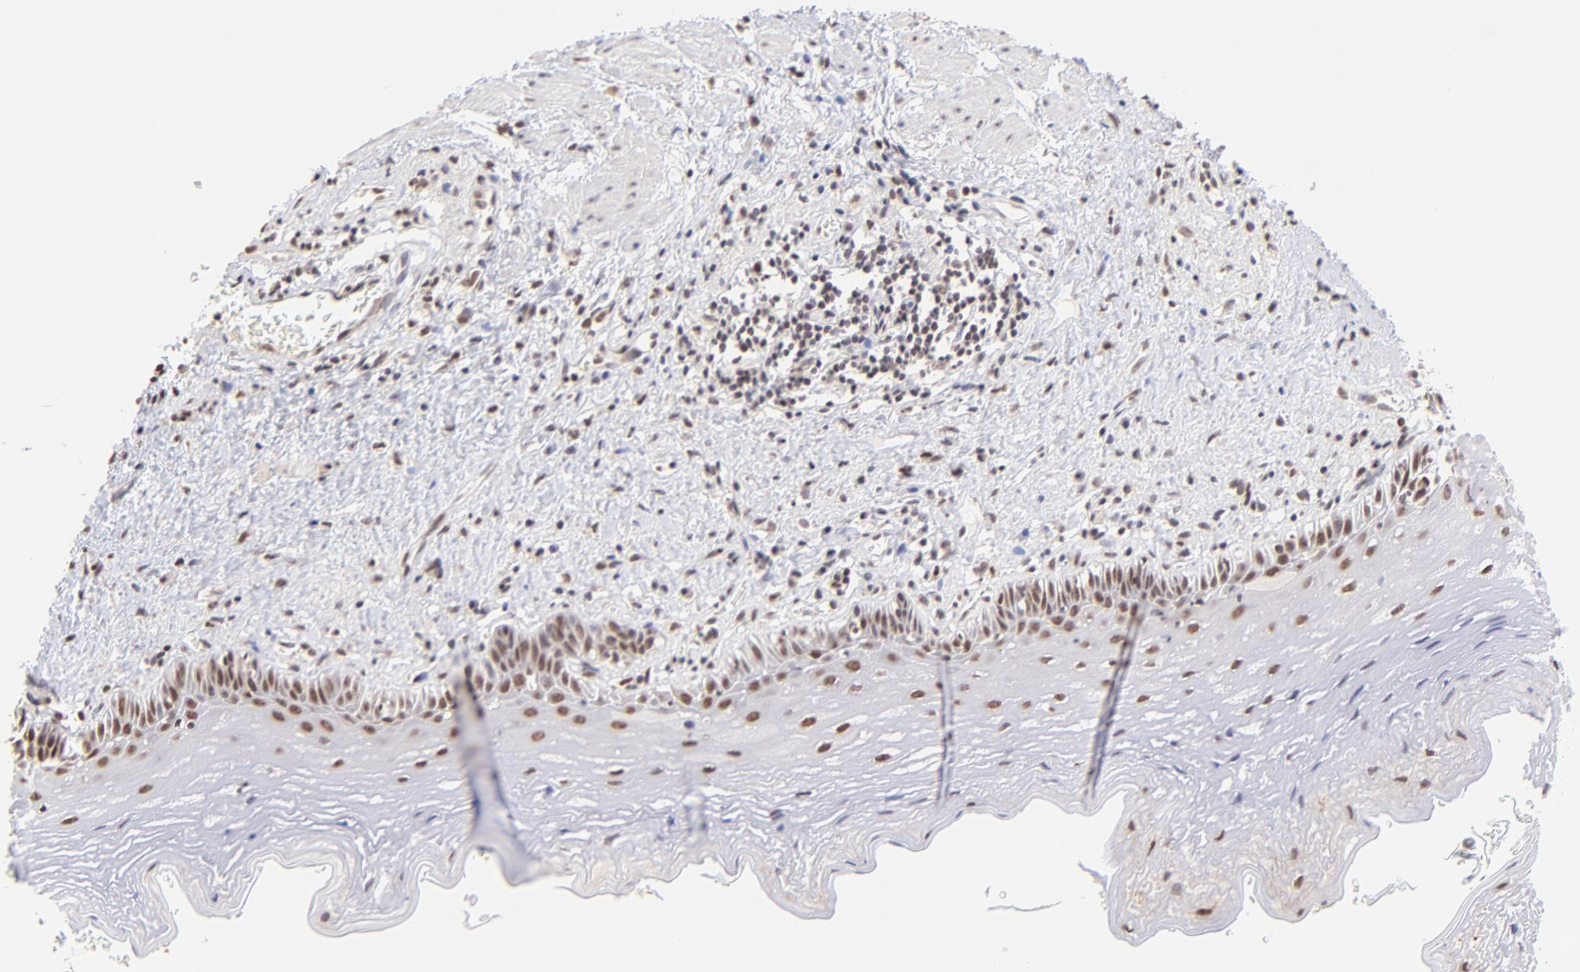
{"staining": {"intensity": "weak", "quantity": ">75%", "location": "nuclear"}, "tissue": "esophagus", "cell_type": "Squamous epithelial cells", "image_type": "normal", "snomed": [{"axis": "morphology", "description": "Normal tissue, NOS"}, {"axis": "topography", "description": "Esophagus"}], "caption": "This photomicrograph displays immunohistochemistry staining of benign human esophagus, with low weak nuclear staining in about >75% of squamous epithelial cells.", "gene": "ZNF670", "patient": {"sex": "female", "age": 70}}